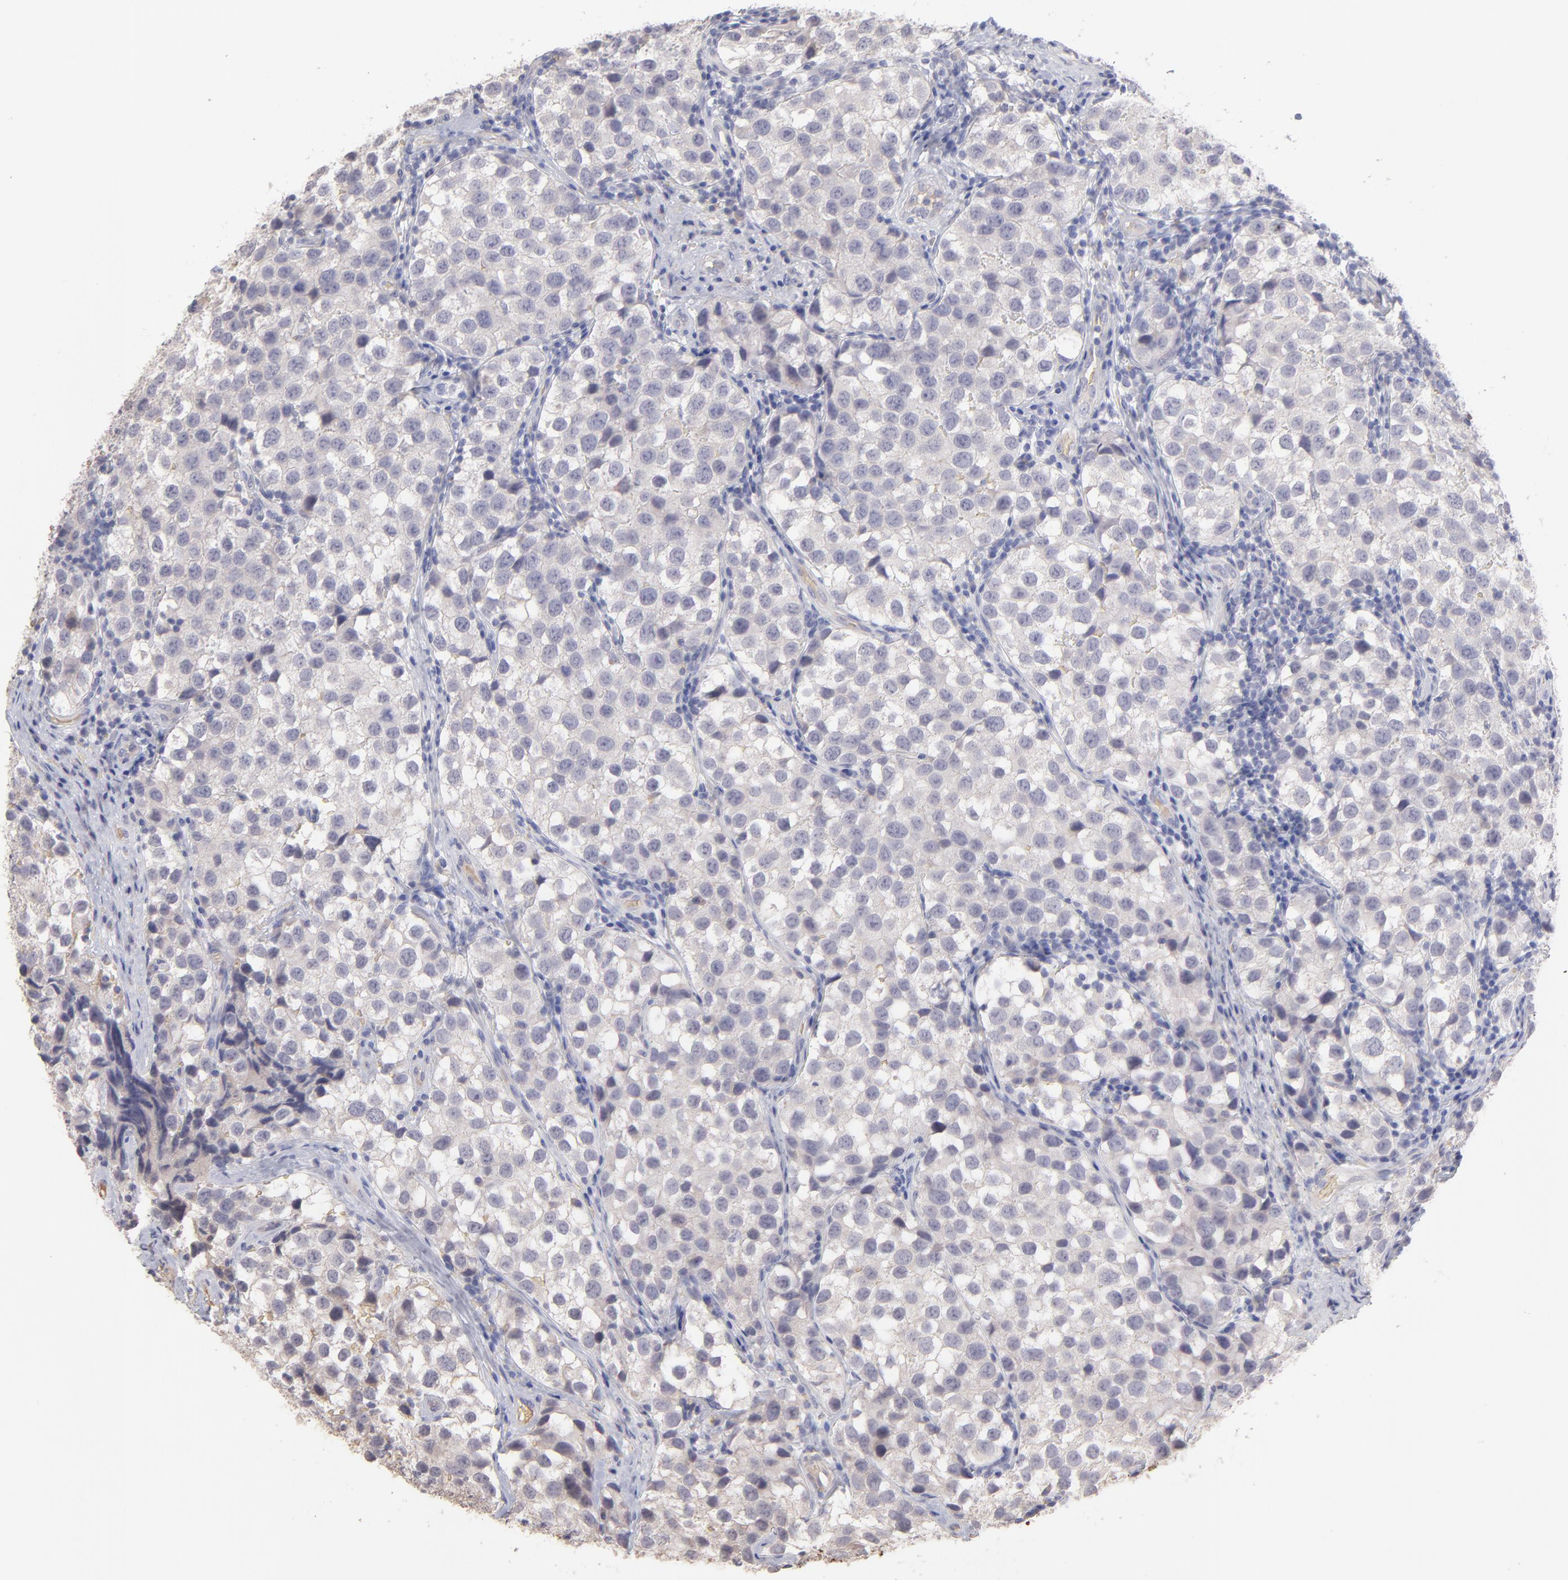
{"staining": {"intensity": "negative", "quantity": "none", "location": "none"}, "tissue": "testis cancer", "cell_type": "Tumor cells", "image_type": "cancer", "snomed": [{"axis": "morphology", "description": "Seminoma, NOS"}, {"axis": "topography", "description": "Testis"}], "caption": "Immunohistochemical staining of testis cancer displays no significant expression in tumor cells.", "gene": "F13B", "patient": {"sex": "male", "age": 39}}